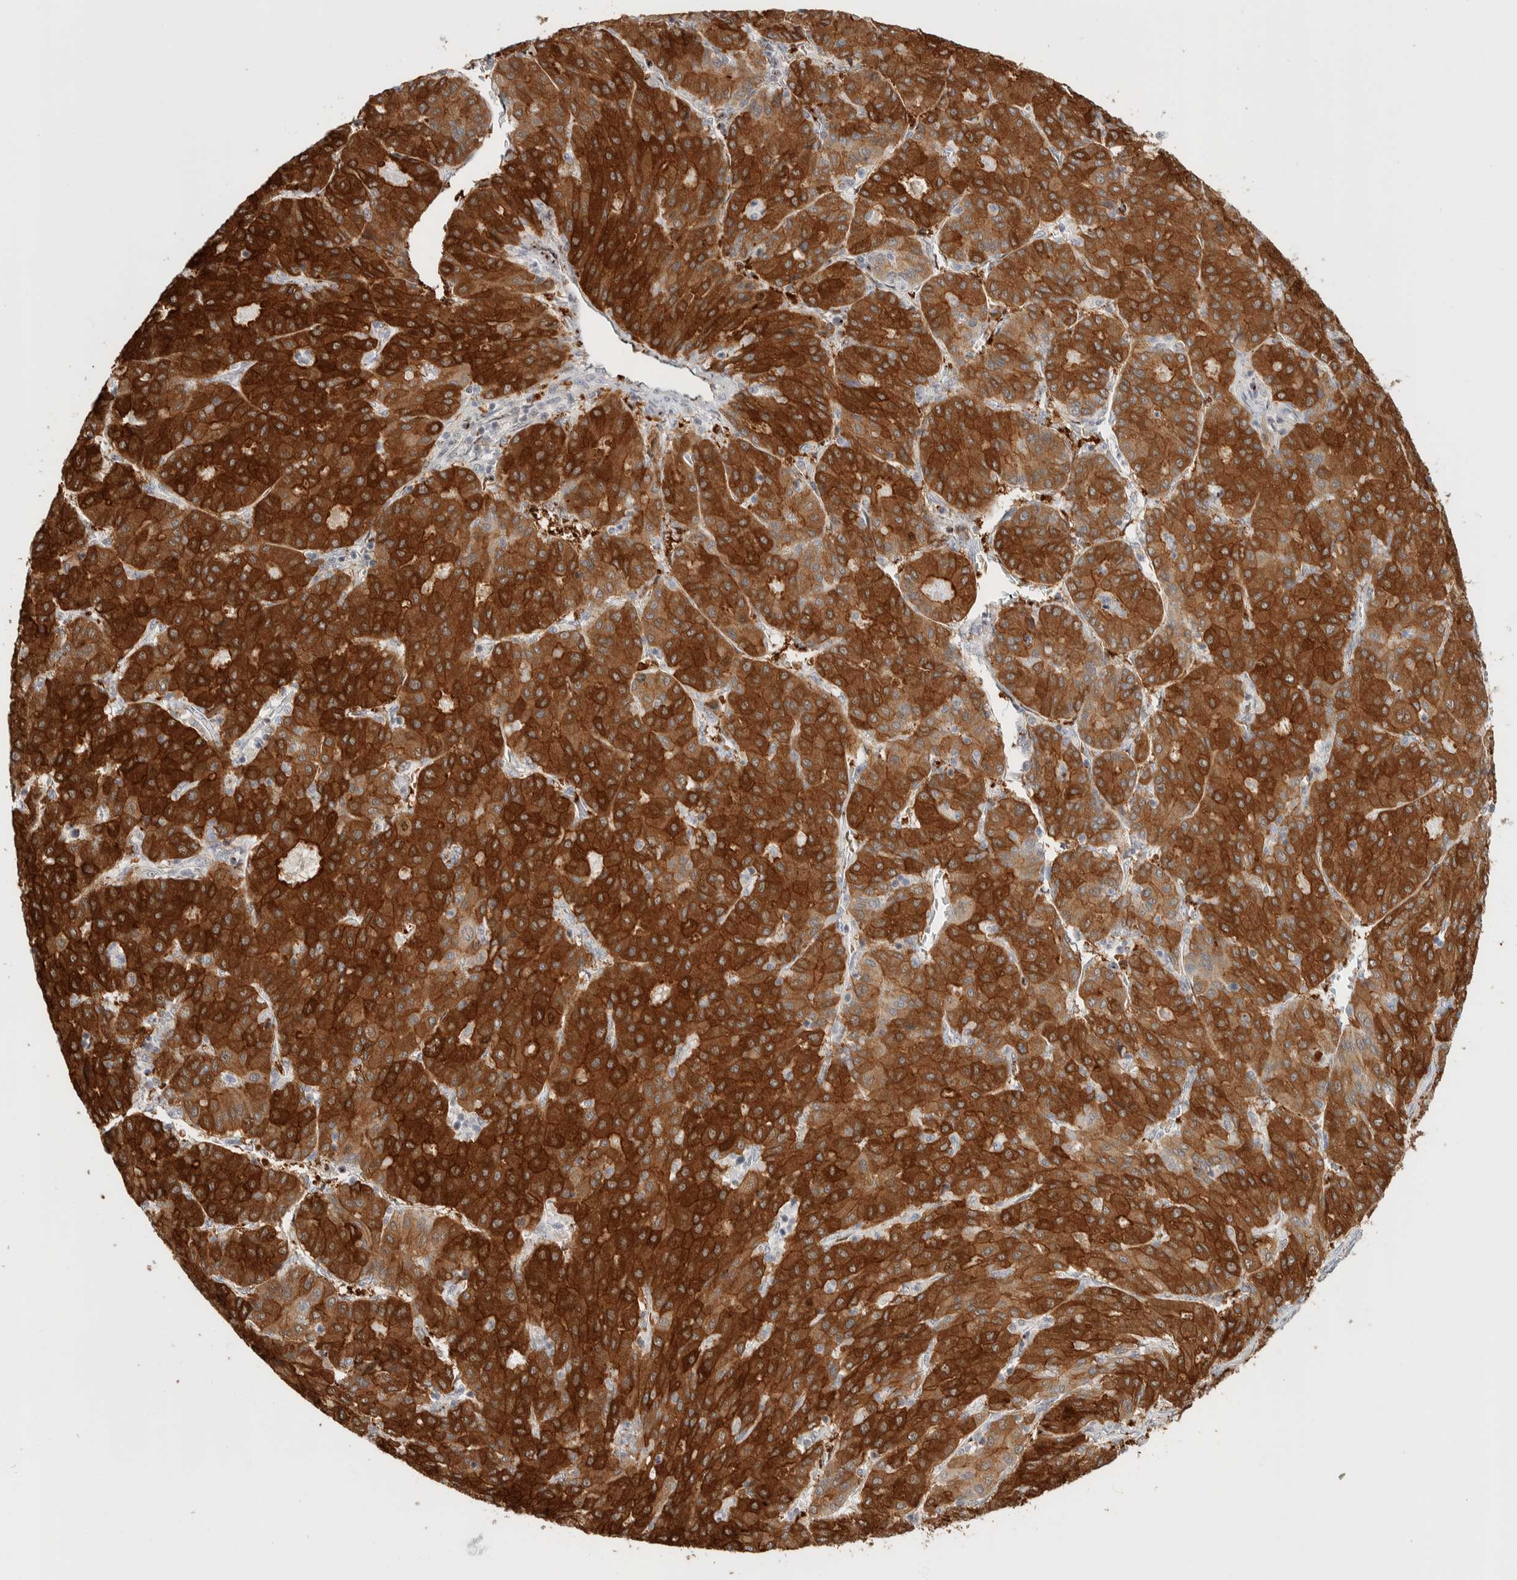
{"staining": {"intensity": "strong", "quantity": ">75%", "location": "cytoplasmic/membranous"}, "tissue": "liver cancer", "cell_type": "Tumor cells", "image_type": "cancer", "snomed": [{"axis": "morphology", "description": "Carcinoma, Hepatocellular, NOS"}, {"axis": "topography", "description": "Liver"}], "caption": "Immunohistochemical staining of hepatocellular carcinoma (liver) exhibits high levels of strong cytoplasmic/membranous positivity in about >75% of tumor cells.", "gene": "ZBTB2", "patient": {"sex": "male", "age": 65}}